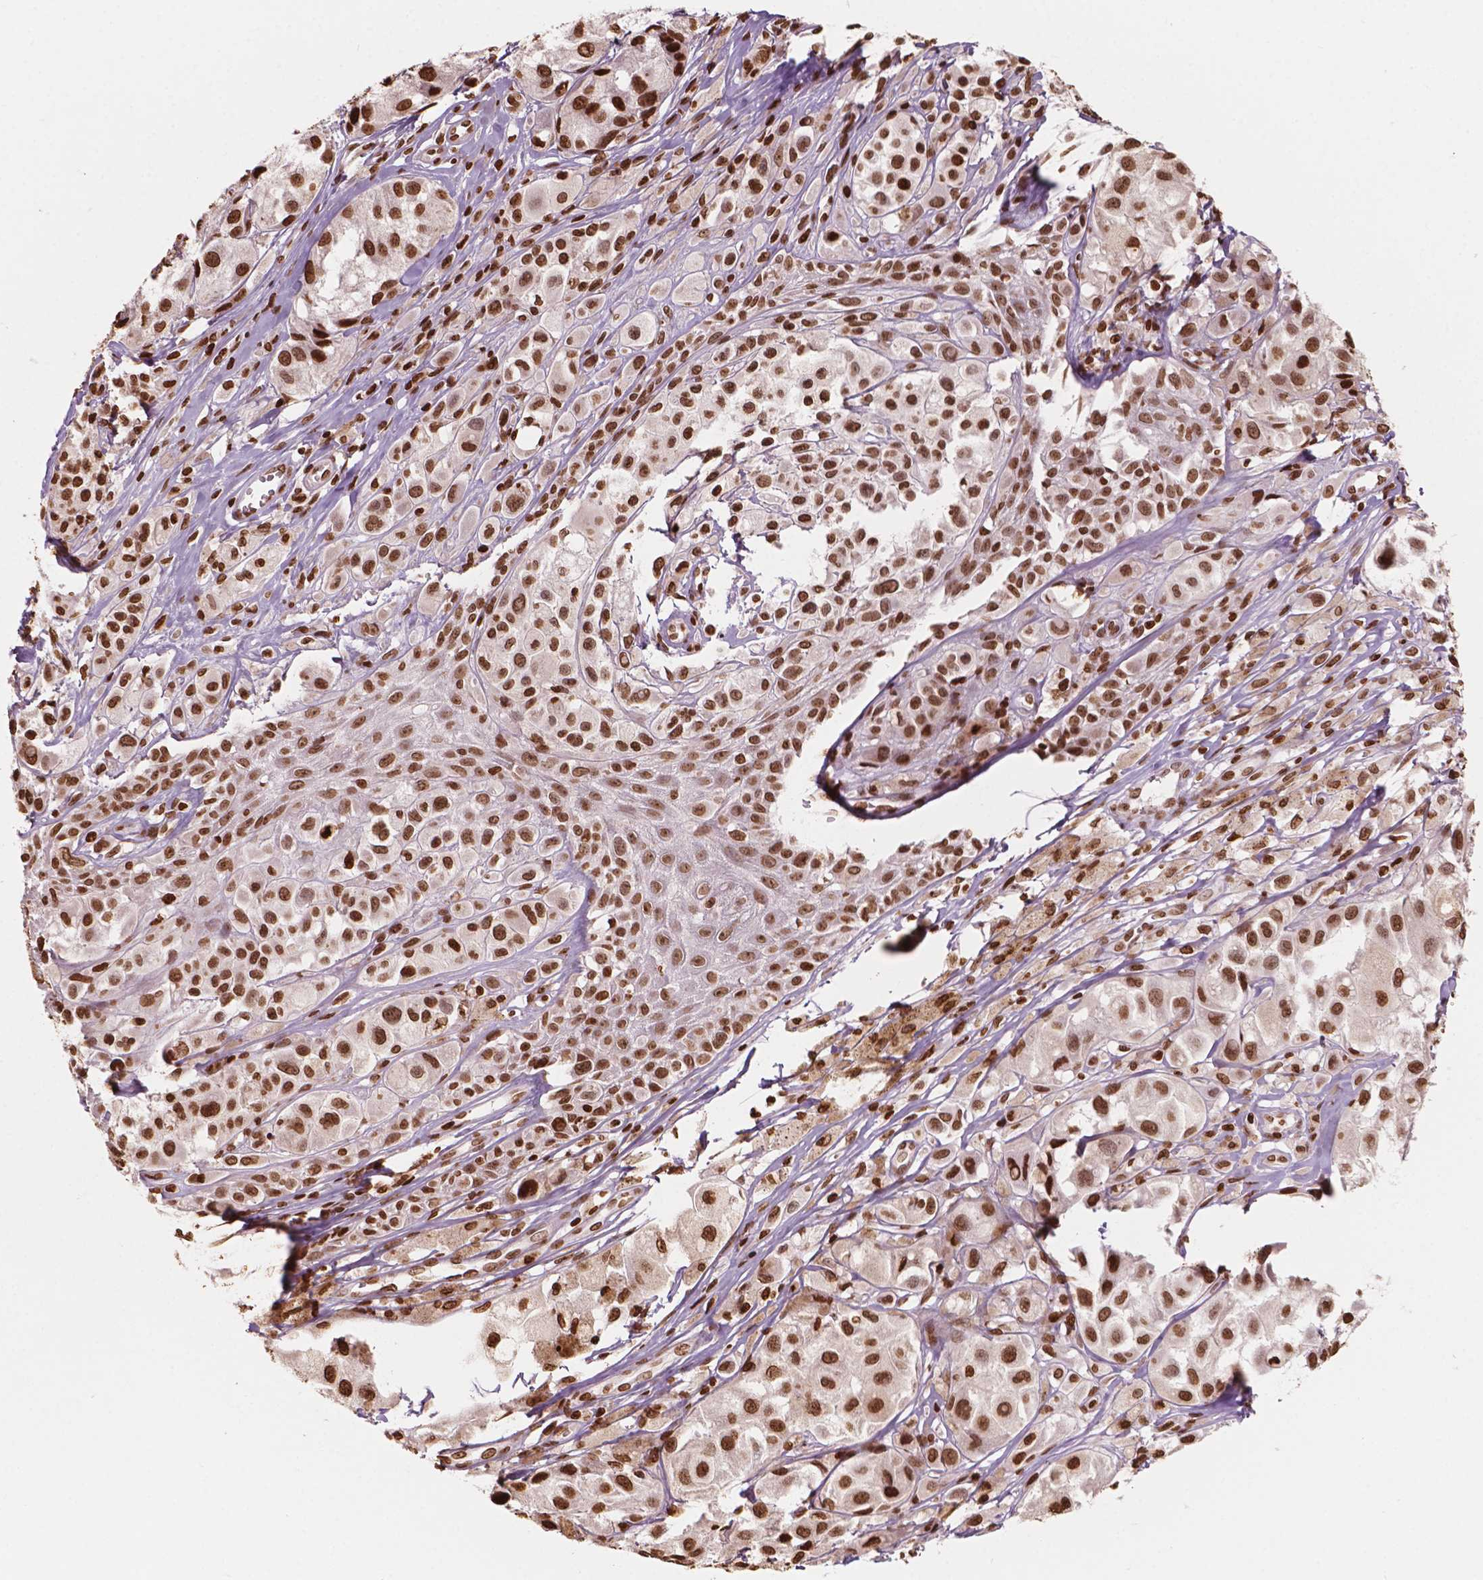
{"staining": {"intensity": "strong", "quantity": ">75%", "location": "nuclear"}, "tissue": "melanoma", "cell_type": "Tumor cells", "image_type": "cancer", "snomed": [{"axis": "morphology", "description": "Malignant melanoma, NOS"}, {"axis": "topography", "description": "Skin"}], "caption": "Immunohistochemistry (IHC) of melanoma shows high levels of strong nuclear positivity in approximately >75% of tumor cells.", "gene": "H3C7", "patient": {"sex": "male", "age": 77}}